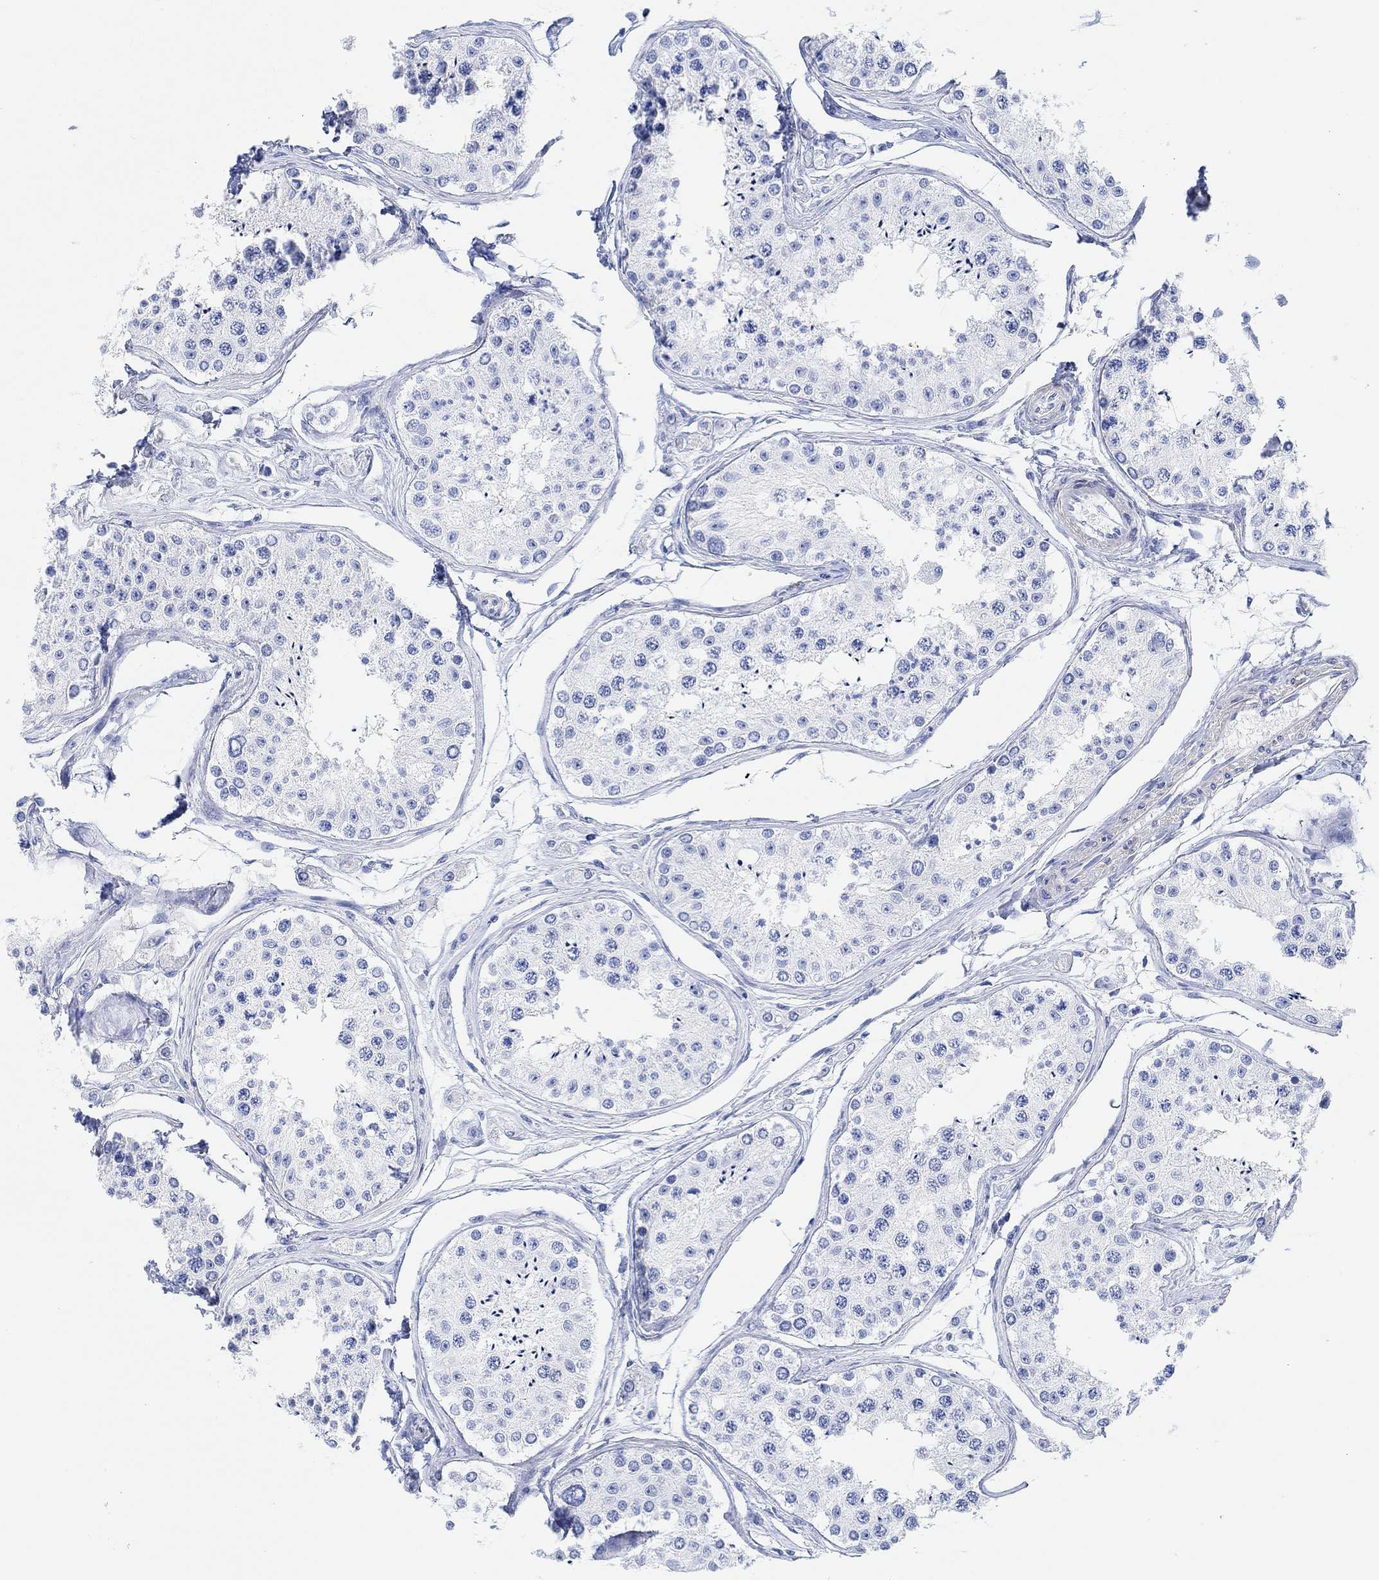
{"staining": {"intensity": "negative", "quantity": "none", "location": "none"}, "tissue": "testis", "cell_type": "Cells in seminiferous ducts", "image_type": "normal", "snomed": [{"axis": "morphology", "description": "Normal tissue, NOS"}, {"axis": "topography", "description": "Testis"}], "caption": "The immunohistochemistry (IHC) image has no significant positivity in cells in seminiferous ducts of testis.", "gene": "ANKRD33", "patient": {"sex": "male", "age": 25}}